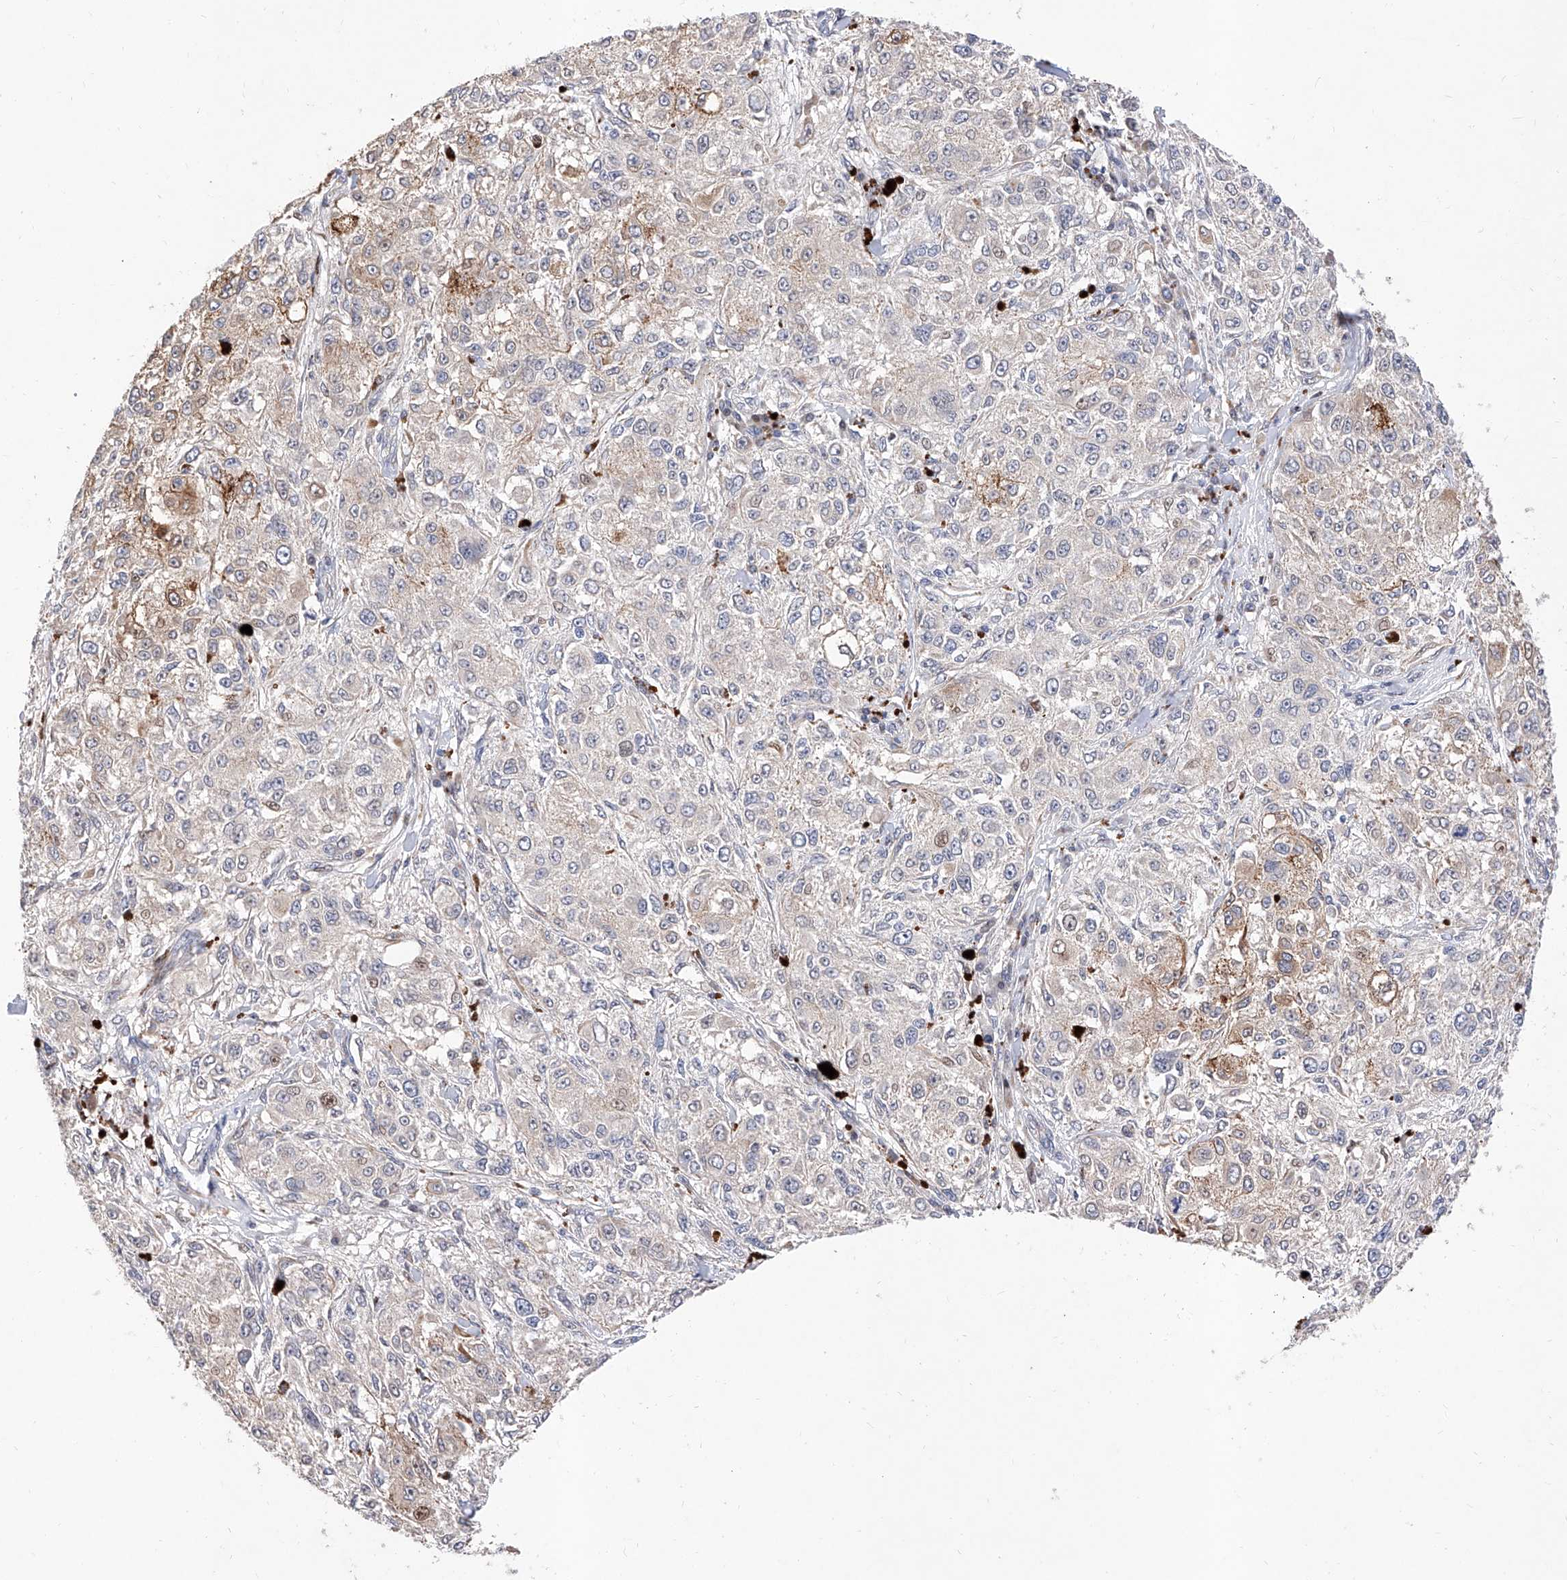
{"staining": {"intensity": "negative", "quantity": "none", "location": "none"}, "tissue": "melanoma", "cell_type": "Tumor cells", "image_type": "cancer", "snomed": [{"axis": "morphology", "description": "Necrosis, NOS"}, {"axis": "morphology", "description": "Malignant melanoma, NOS"}, {"axis": "topography", "description": "Skin"}], "caption": "Protein analysis of melanoma exhibits no significant positivity in tumor cells.", "gene": "FUCA2", "patient": {"sex": "female", "age": 87}}